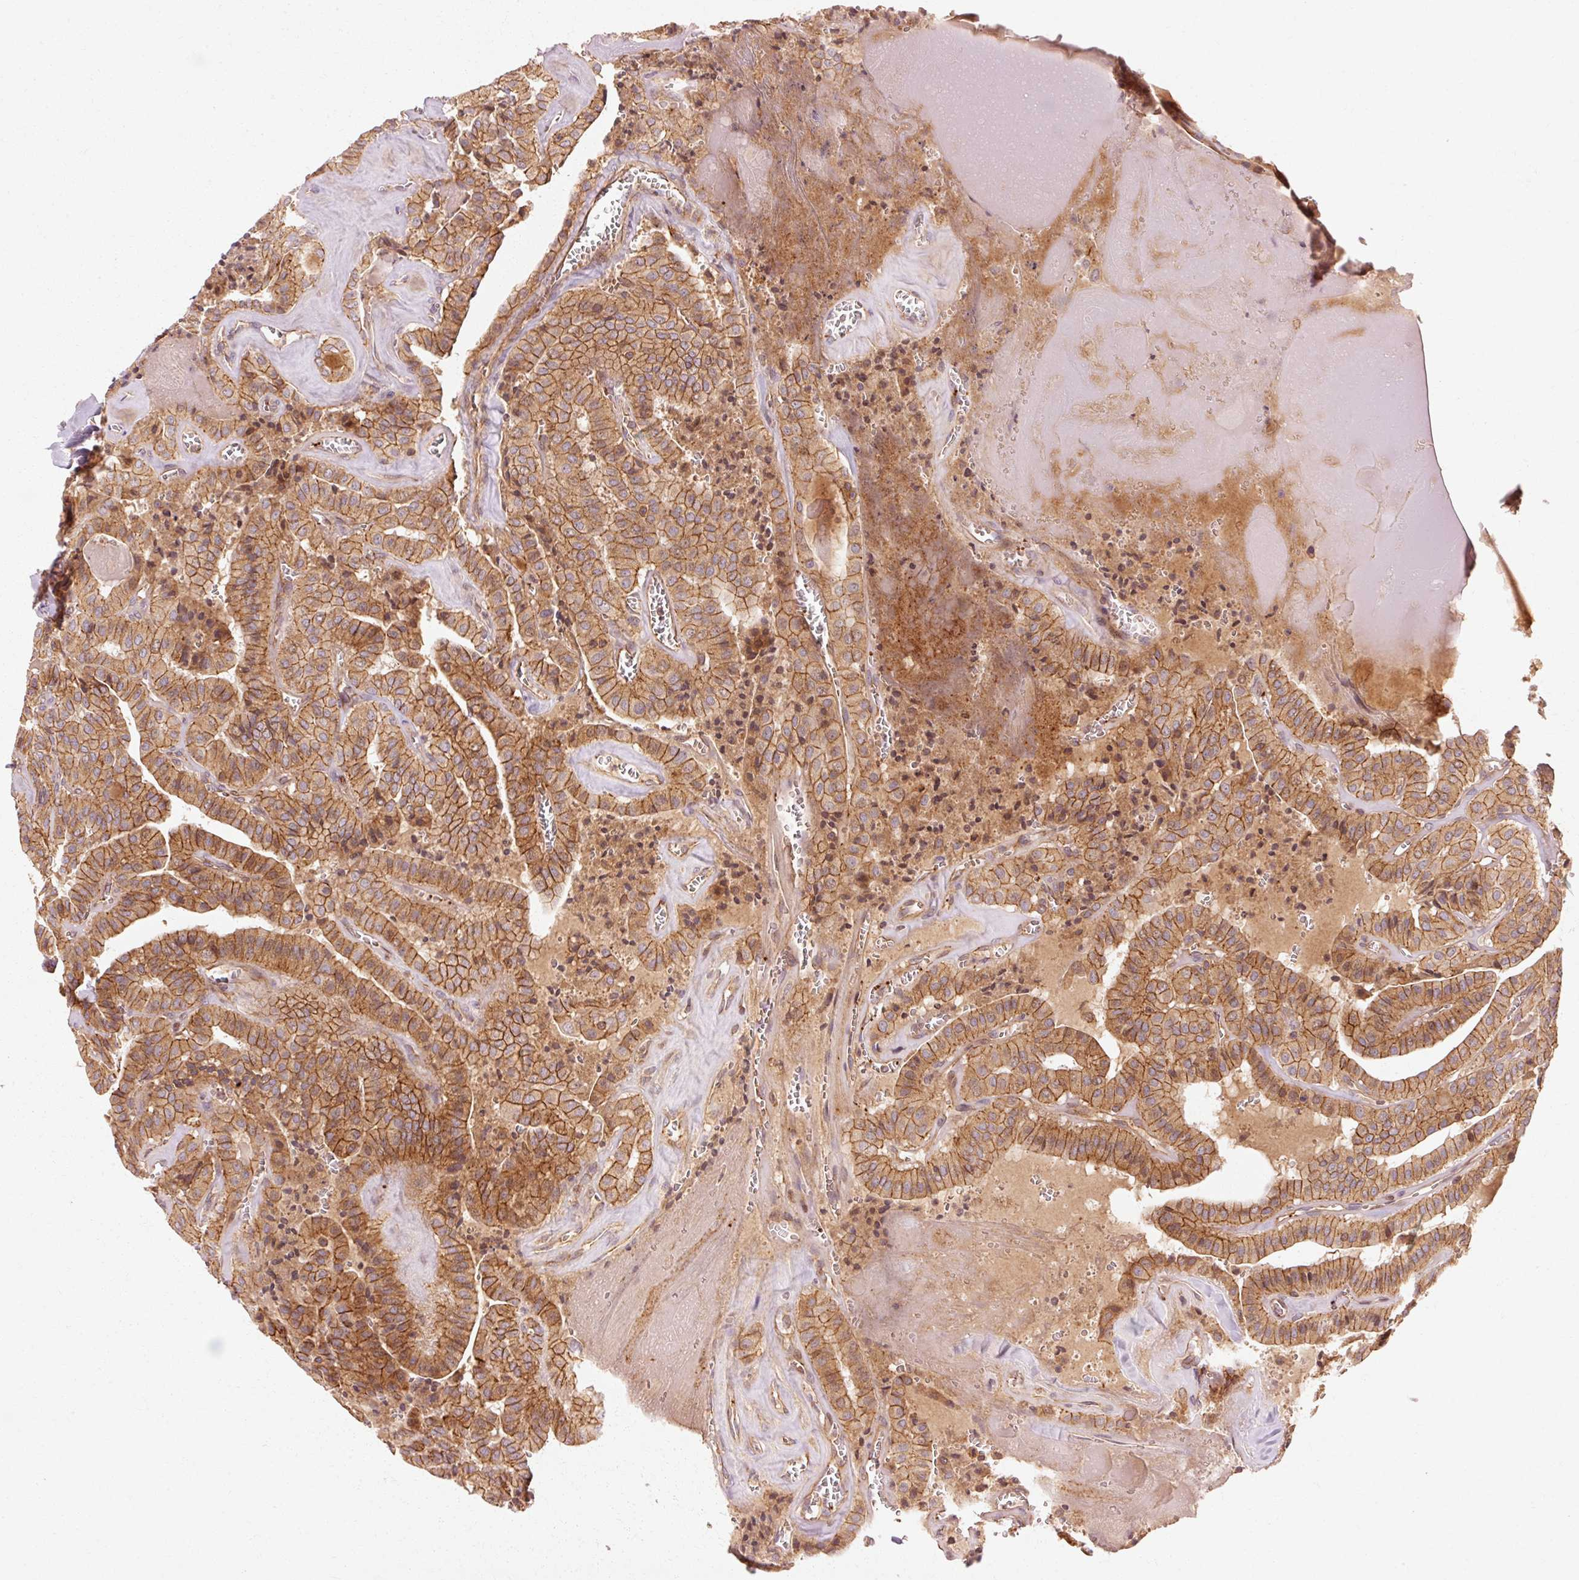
{"staining": {"intensity": "moderate", "quantity": ">75%", "location": "cytoplasmic/membranous"}, "tissue": "thyroid cancer", "cell_type": "Tumor cells", "image_type": "cancer", "snomed": [{"axis": "morphology", "description": "Papillary adenocarcinoma, NOS"}, {"axis": "topography", "description": "Thyroid gland"}], "caption": "IHC (DAB) staining of human thyroid papillary adenocarcinoma demonstrates moderate cytoplasmic/membranous protein staining in approximately >75% of tumor cells.", "gene": "CTNNA1", "patient": {"sex": "male", "age": 52}}